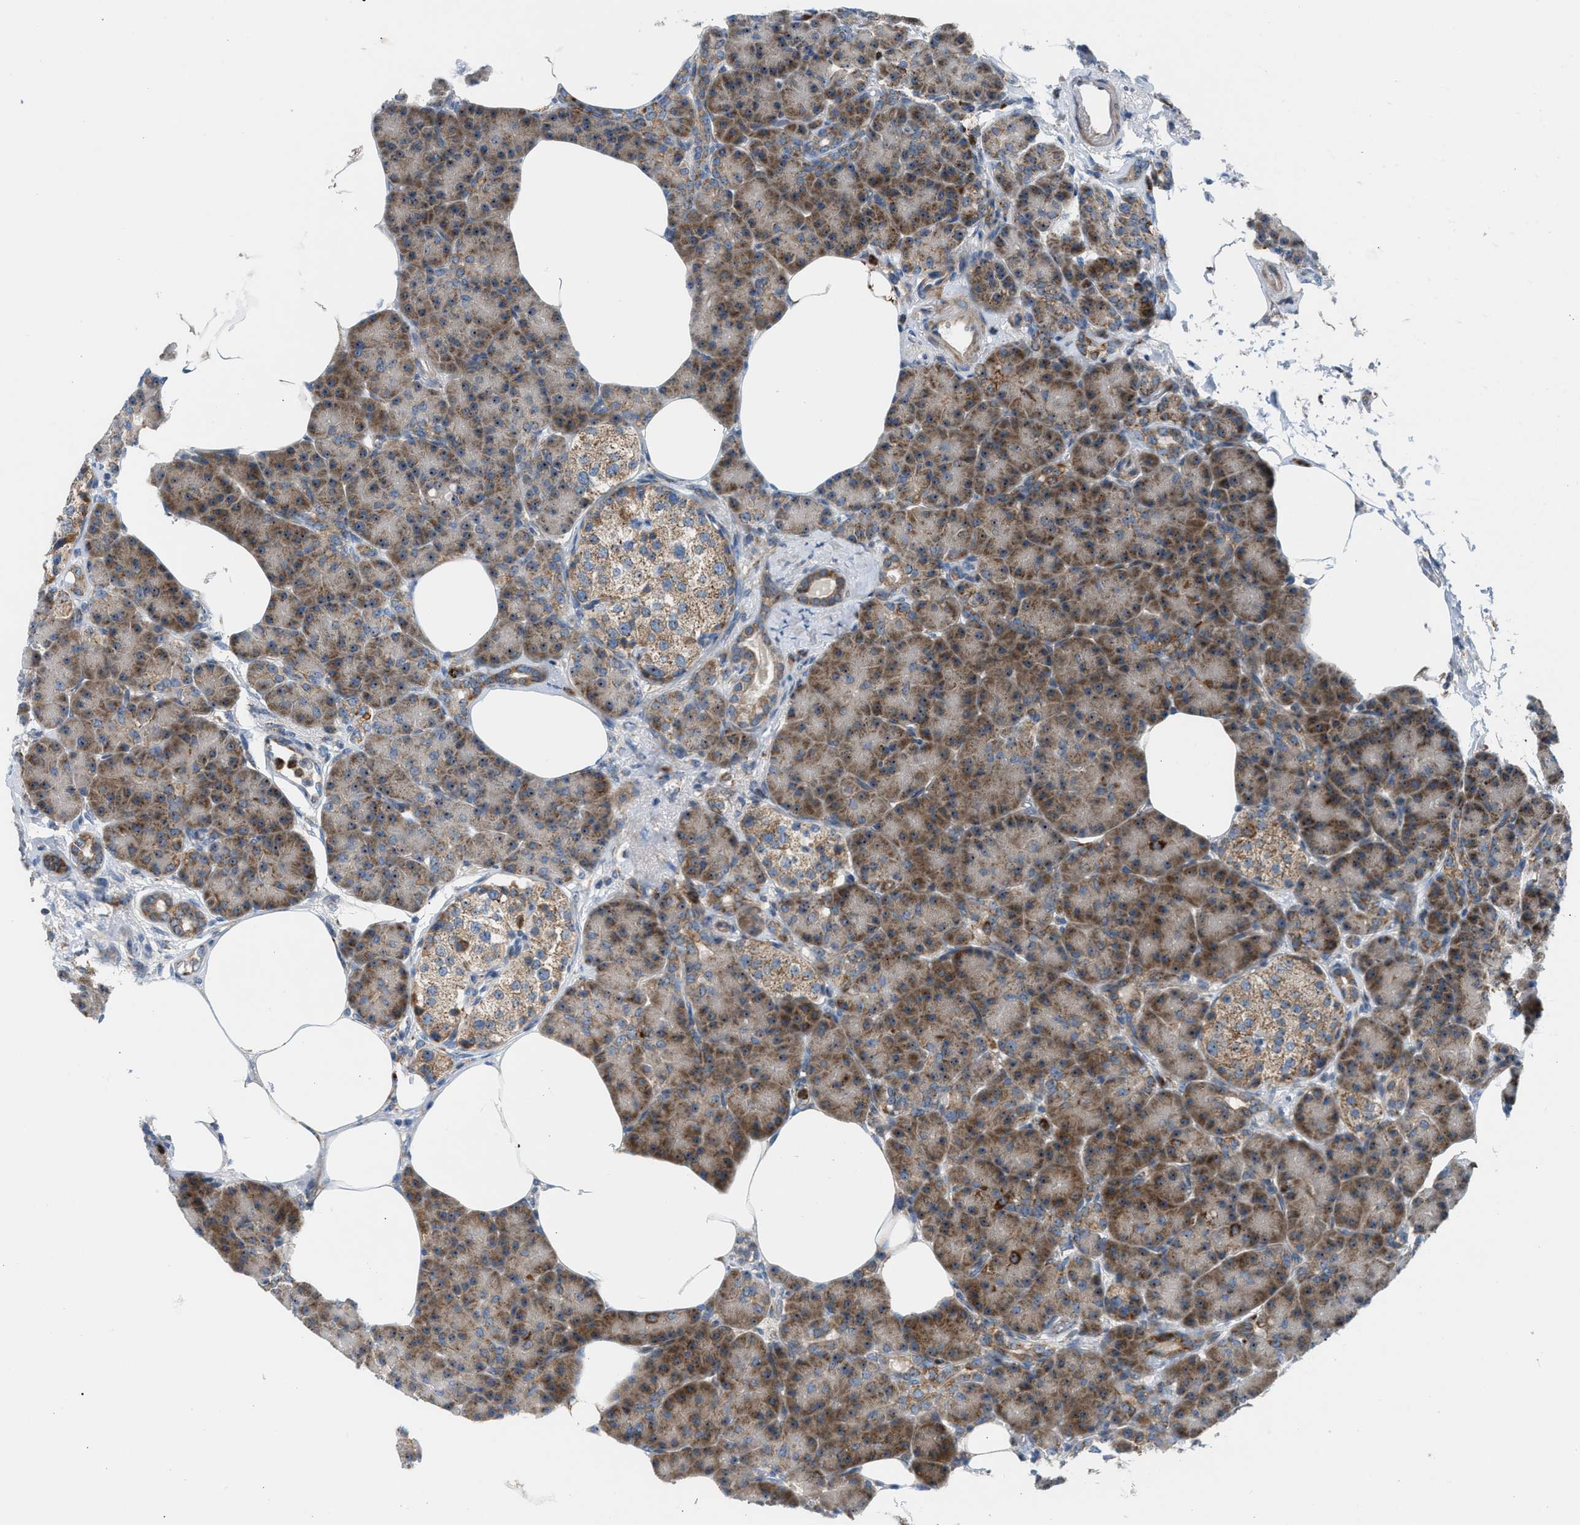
{"staining": {"intensity": "moderate", "quantity": ">75%", "location": "cytoplasmic/membranous,nuclear"}, "tissue": "pancreas", "cell_type": "Exocrine glandular cells", "image_type": "normal", "snomed": [{"axis": "morphology", "description": "Normal tissue, NOS"}, {"axis": "topography", "description": "Pancreas"}], "caption": "Immunohistochemical staining of unremarkable pancreas displays moderate cytoplasmic/membranous,nuclear protein positivity in approximately >75% of exocrine glandular cells.", "gene": "TPH1", "patient": {"sex": "female", "age": 70}}